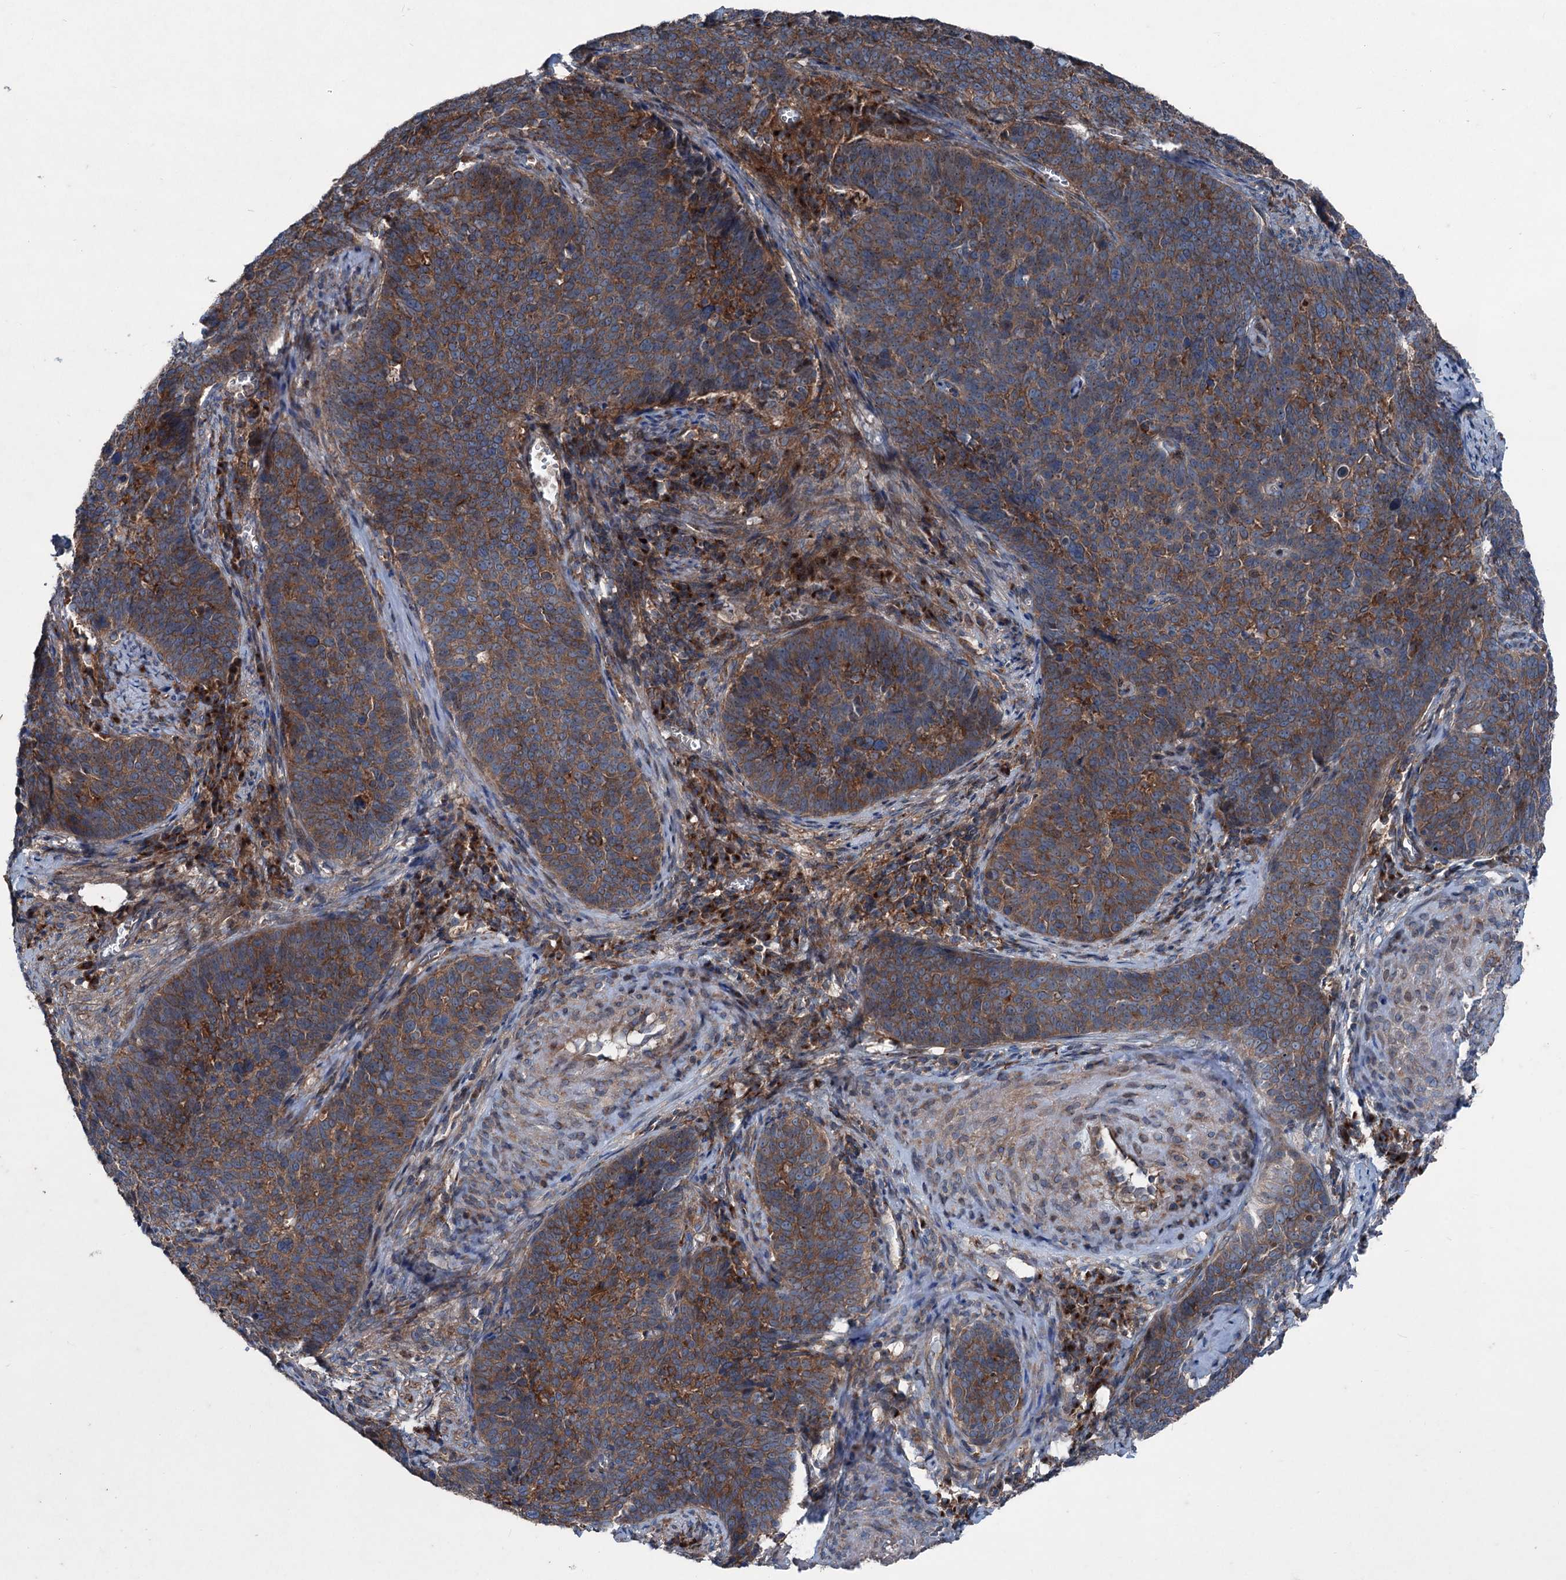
{"staining": {"intensity": "strong", "quantity": ">75%", "location": "cytoplasmic/membranous"}, "tissue": "cervical cancer", "cell_type": "Tumor cells", "image_type": "cancer", "snomed": [{"axis": "morphology", "description": "Squamous cell carcinoma, NOS"}, {"axis": "topography", "description": "Cervix"}], "caption": "A histopathology image showing strong cytoplasmic/membranous expression in approximately >75% of tumor cells in squamous cell carcinoma (cervical), as visualized by brown immunohistochemical staining.", "gene": "RUFY1", "patient": {"sex": "female", "age": 39}}